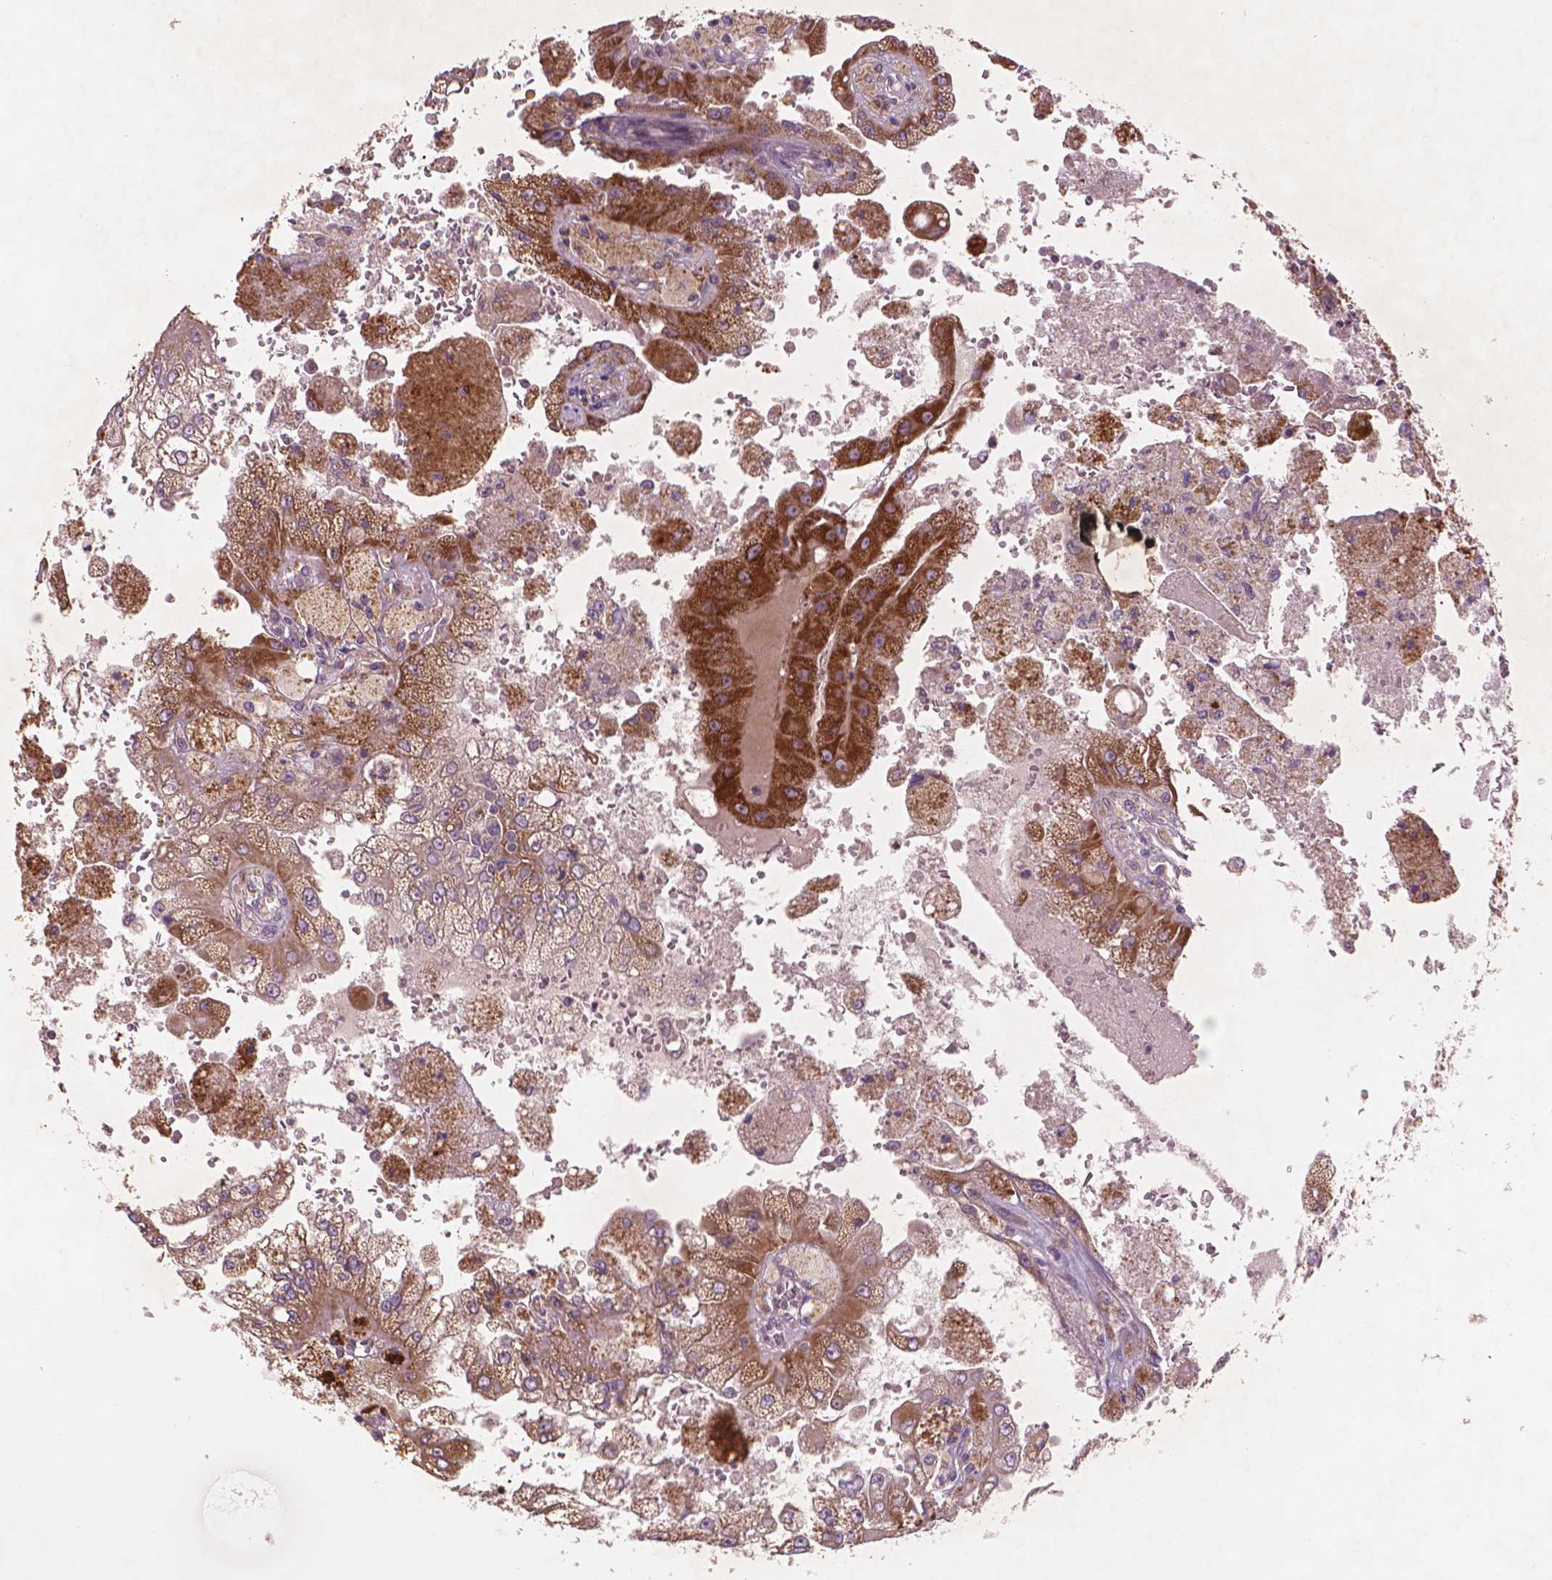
{"staining": {"intensity": "moderate", "quantity": ">75%", "location": "cytoplasmic/membranous"}, "tissue": "renal cancer", "cell_type": "Tumor cells", "image_type": "cancer", "snomed": [{"axis": "morphology", "description": "Adenocarcinoma, NOS"}, {"axis": "topography", "description": "Kidney"}], "caption": "Human adenocarcinoma (renal) stained for a protein (brown) reveals moderate cytoplasmic/membranous positive positivity in about >75% of tumor cells.", "gene": "NLRX1", "patient": {"sex": "male", "age": 58}}